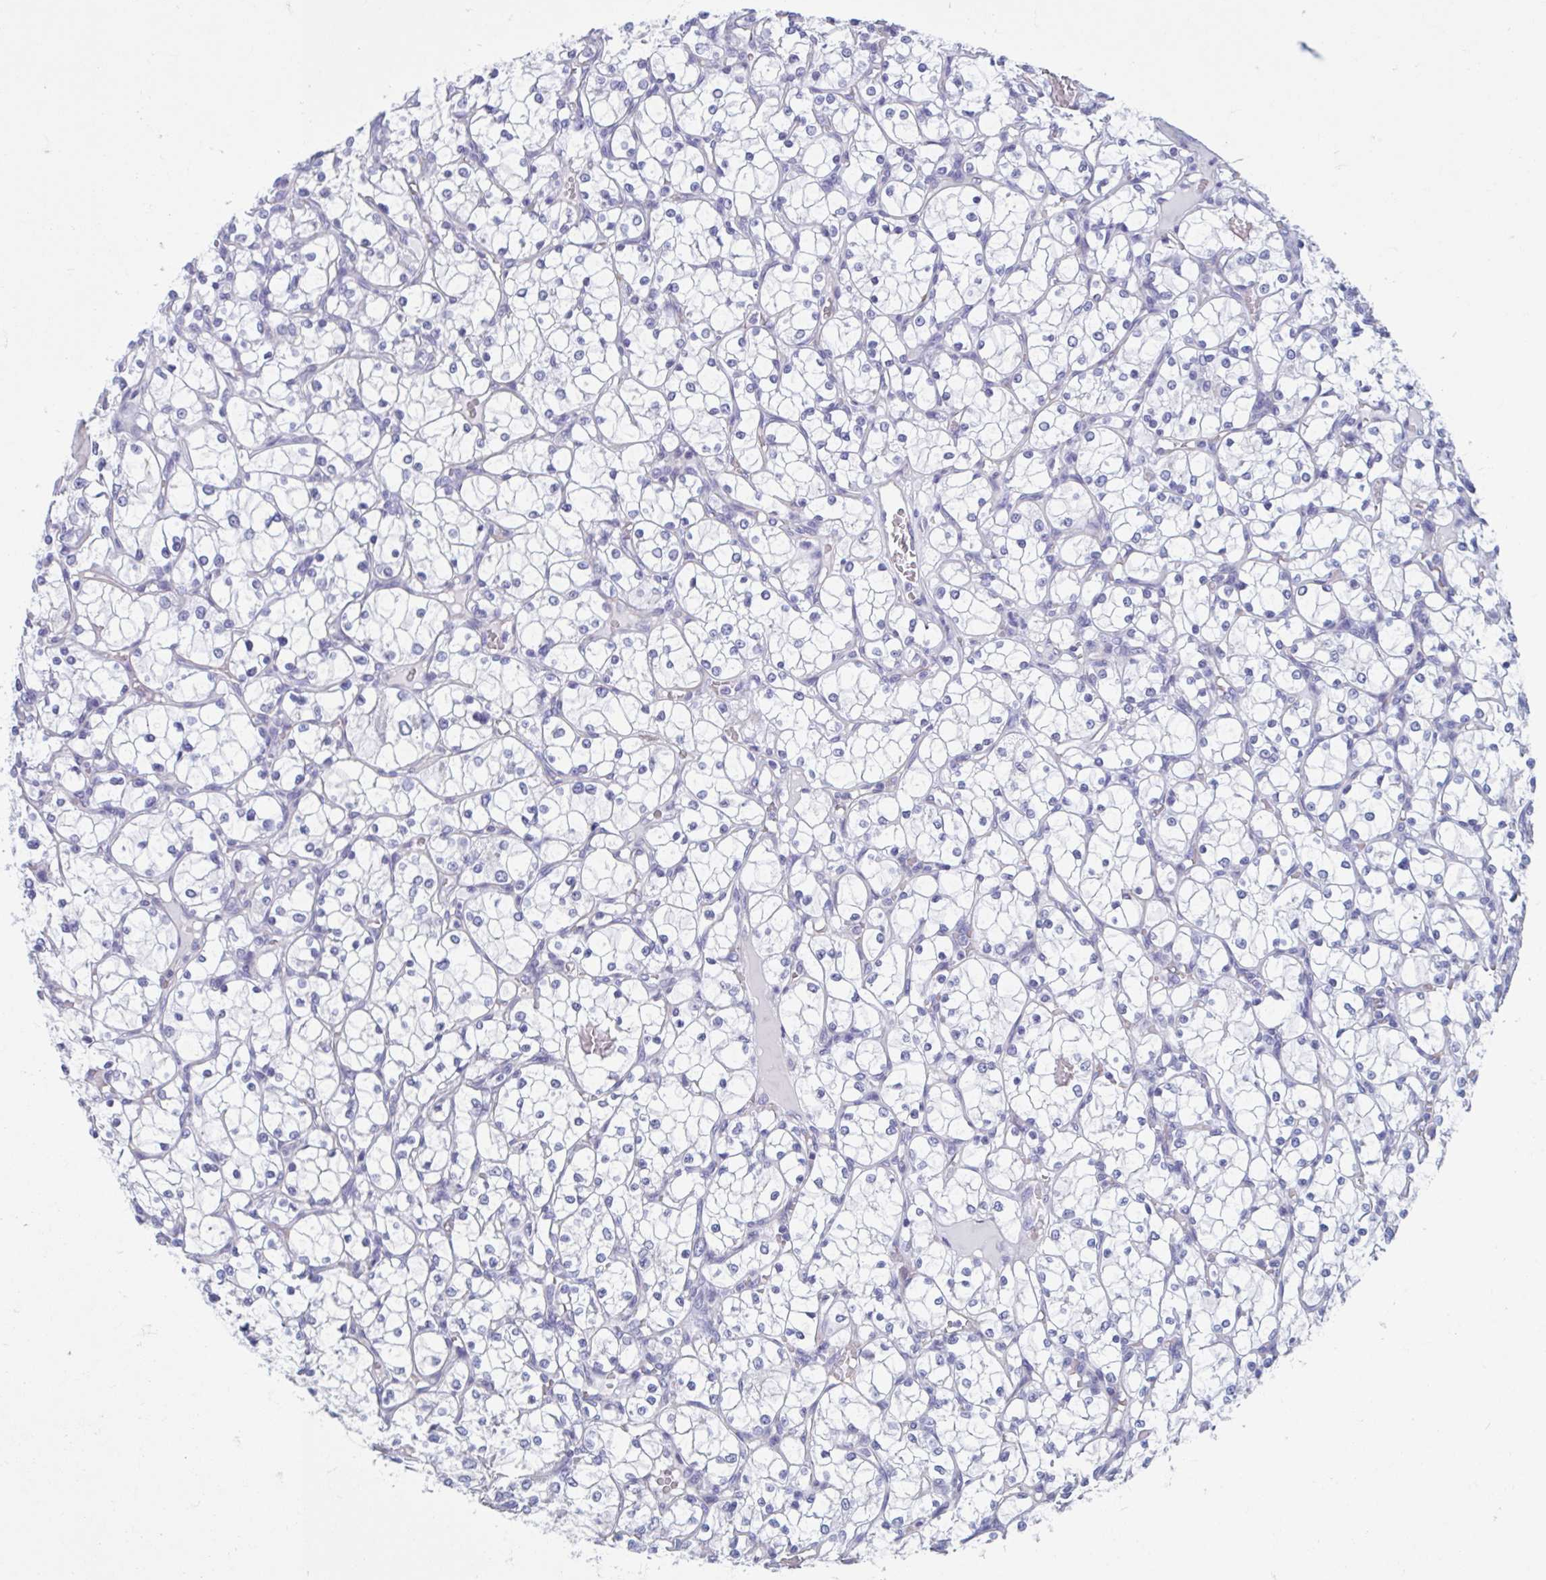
{"staining": {"intensity": "negative", "quantity": "none", "location": "none"}, "tissue": "renal cancer", "cell_type": "Tumor cells", "image_type": "cancer", "snomed": [{"axis": "morphology", "description": "Adenocarcinoma, NOS"}, {"axis": "topography", "description": "Kidney"}], "caption": "An immunohistochemistry (IHC) histopathology image of renal cancer (adenocarcinoma) is shown. There is no staining in tumor cells of renal cancer (adenocarcinoma).", "gene": "MORC4", "patient": {"sex": "female", "age": 69}}